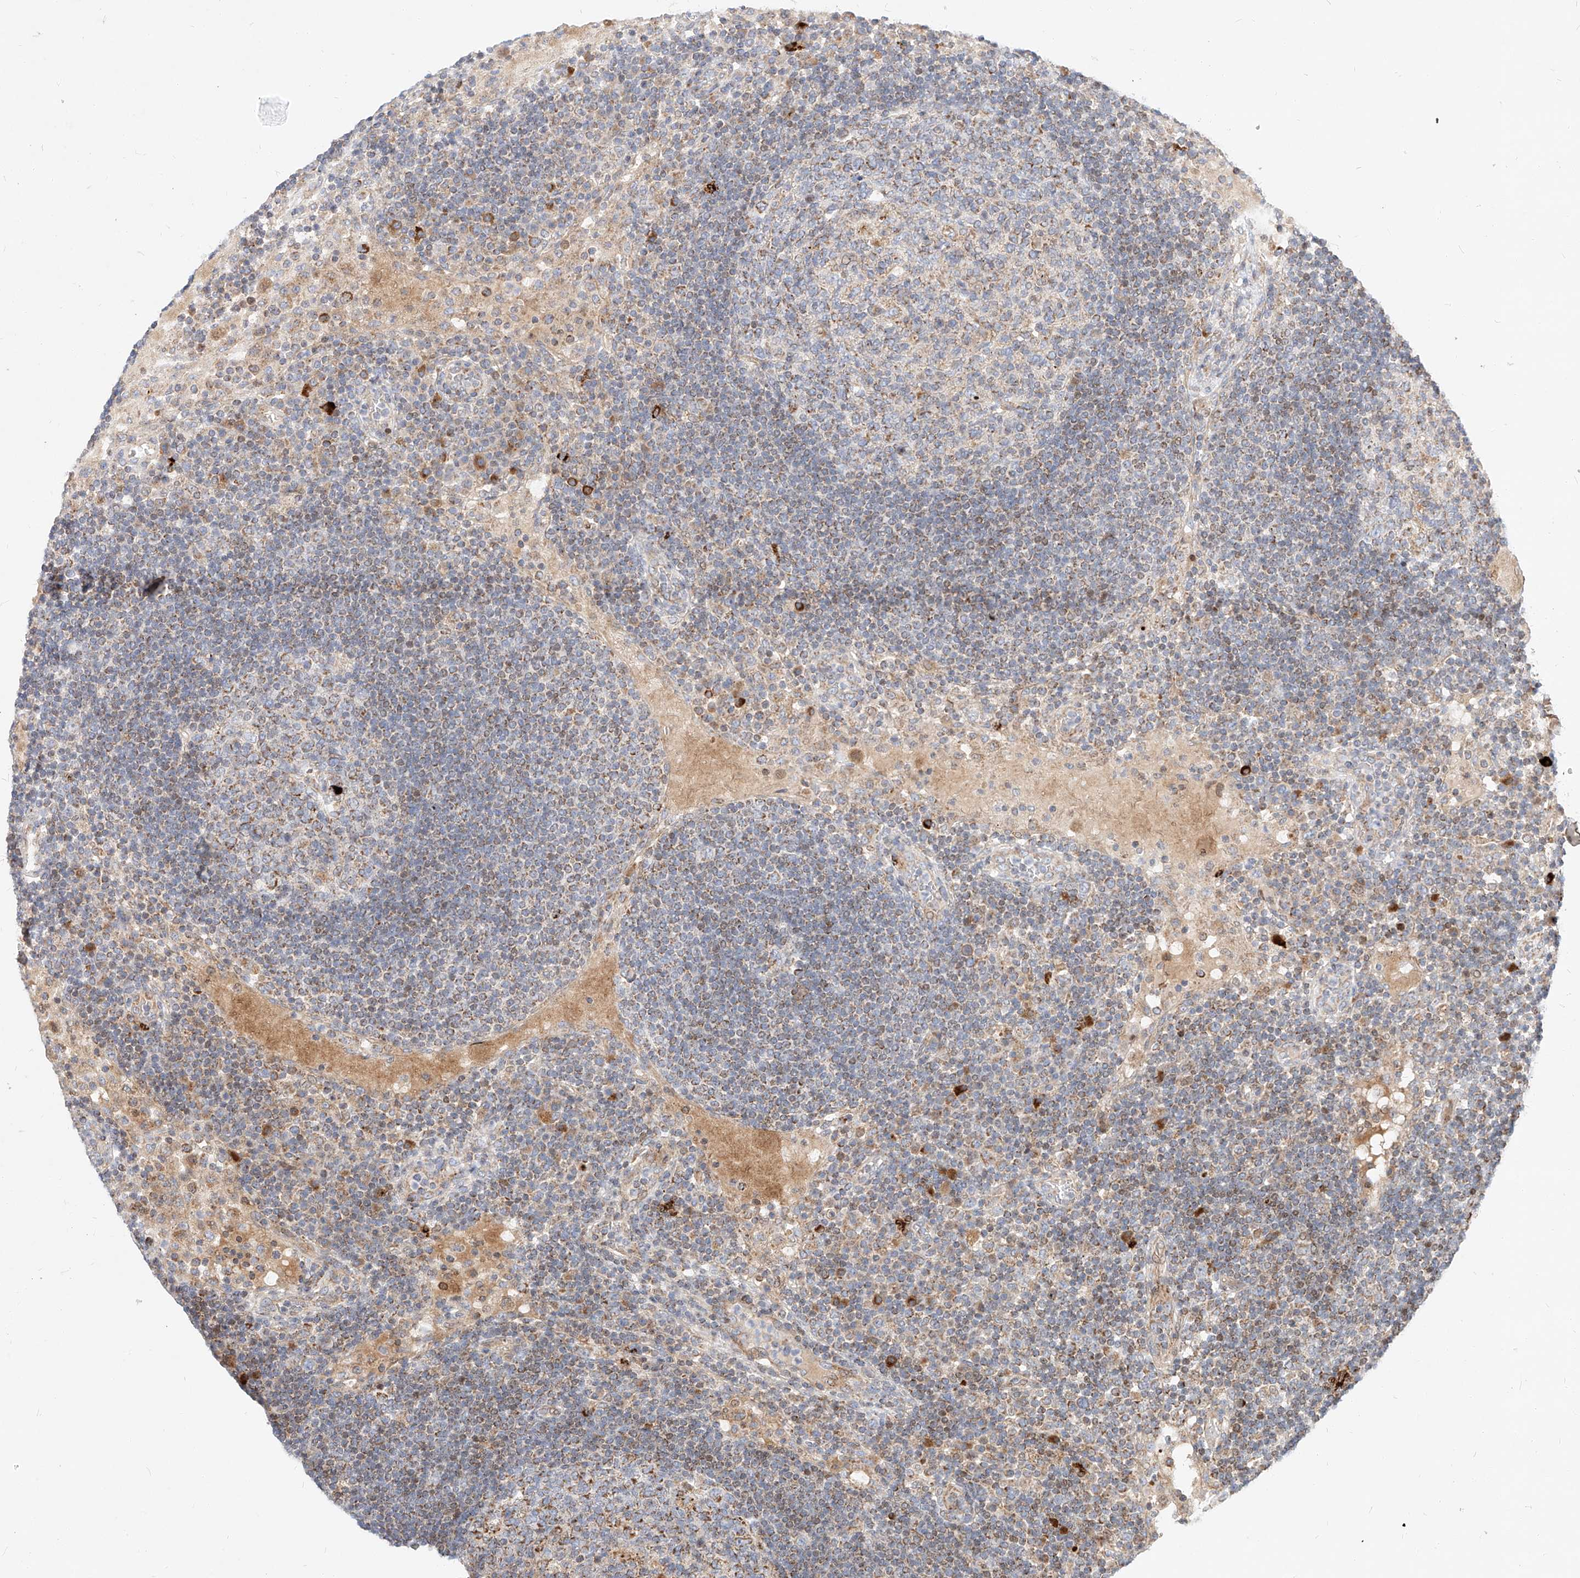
{"staining": {"intensity": "moderate", "quantity": "<25%", "location": "cytoplasmic/membranous"}, "tissue": "lymph node", "cell_type": "Germinal center cells", "image_type": "normal", "snomed": [{"axis": "morphology", "description": "Normal tissue, NOS"}, {"axis": "topography", "description": "Lymph node"}], "caption": "This is a histology image of IHC staining of normal lymph node, which shows moderate positivity in the cytoplasmic/membranous of germinal center cells.", "gene": "OSGEPL1", "patient": {"sex": "female", "age": 53}}